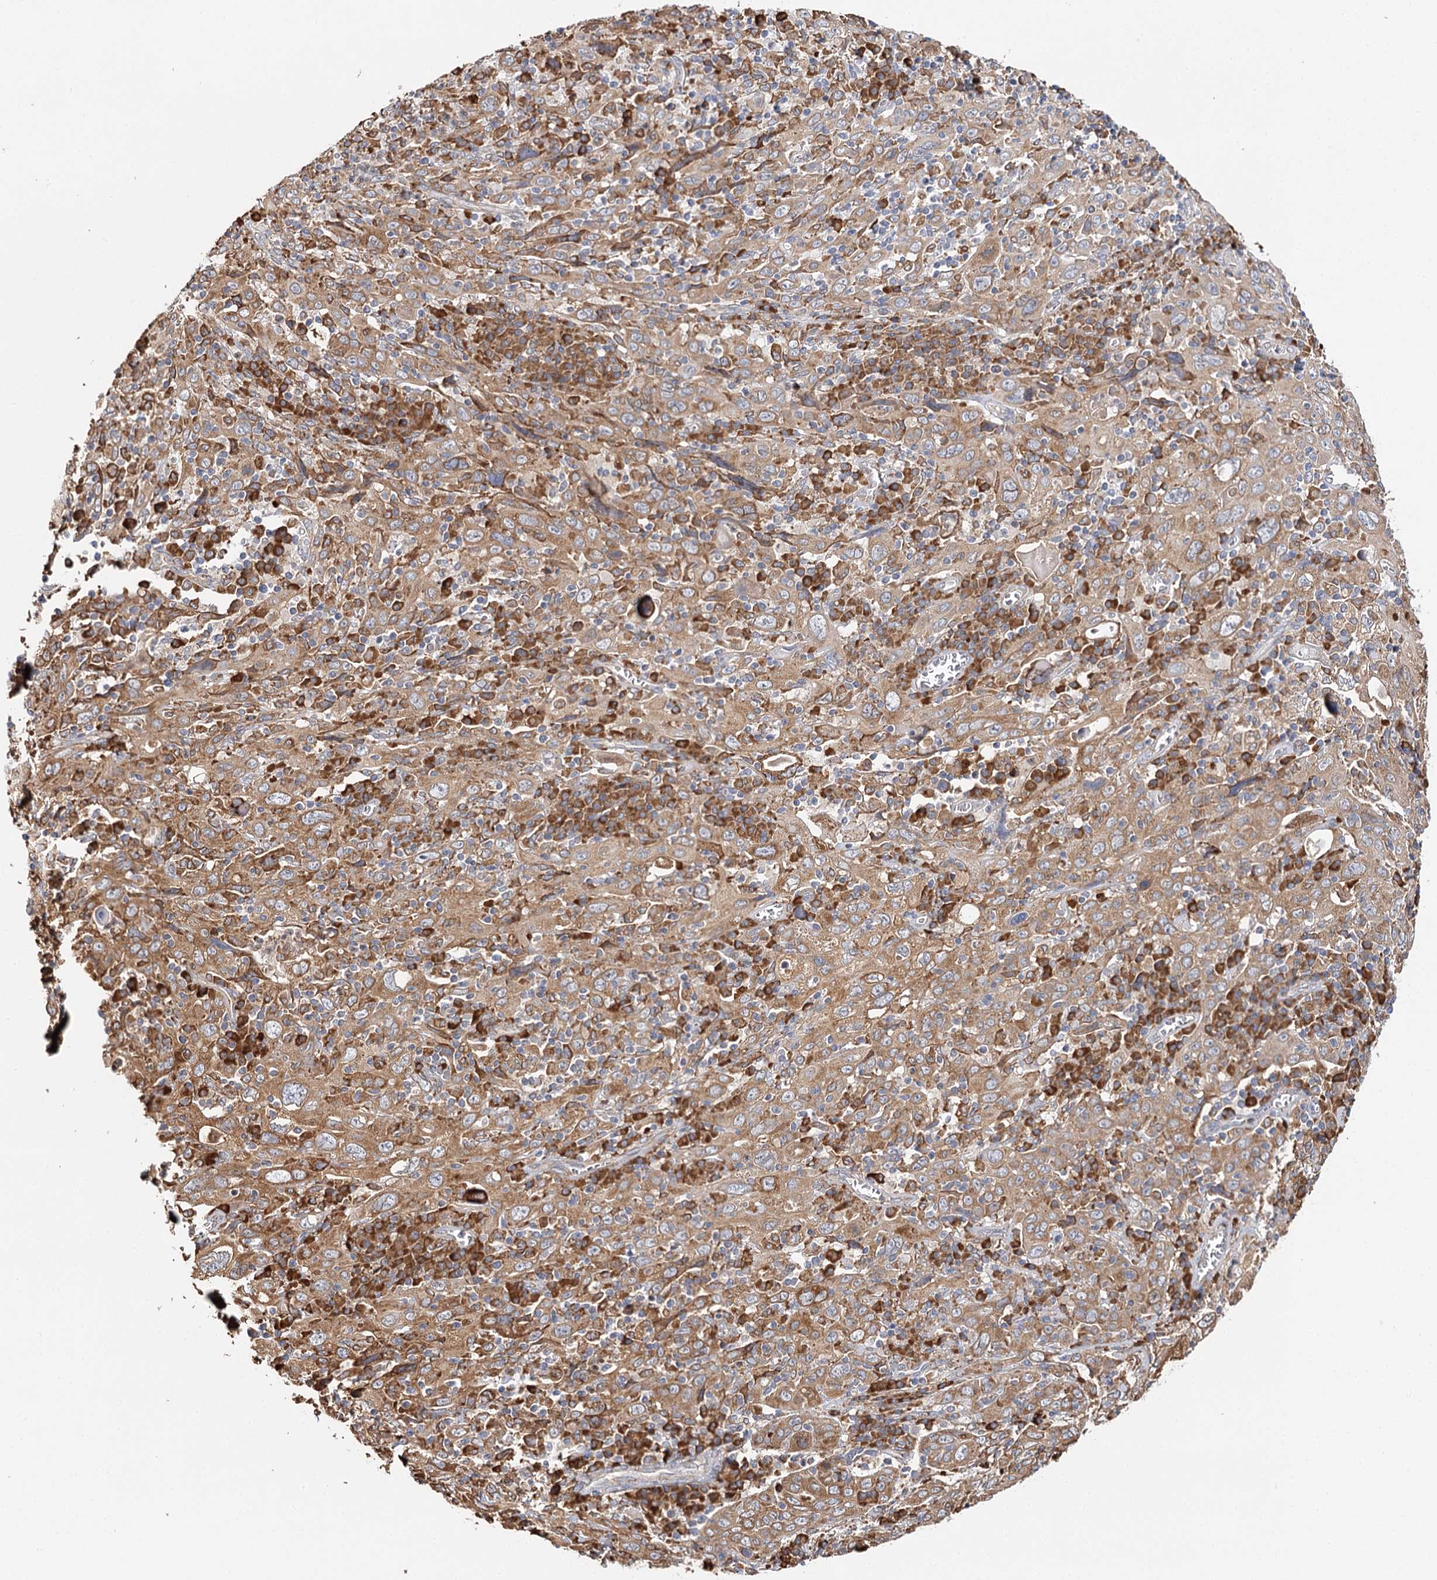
{"staining": {"intensity": "moderate", "quantity": ">75%", "location": "cytoplasmic/membranous"}, "tissue": "cervical cancer", "cell_type": "Tumor cells", "image_type": "cancer", "snomed": [{"axis": "morphology", "description": "Squamous cell carcinoma, NOS"}, {"axis": "topography", "description": "Cervix"}], "caption": "Human squamous cell carcinoma (cervical) stained with a protein marker exhibits moderate staining in tumor cells.", "gene": "VEGFA", "patient": {"sex": "female", "age": 46}}